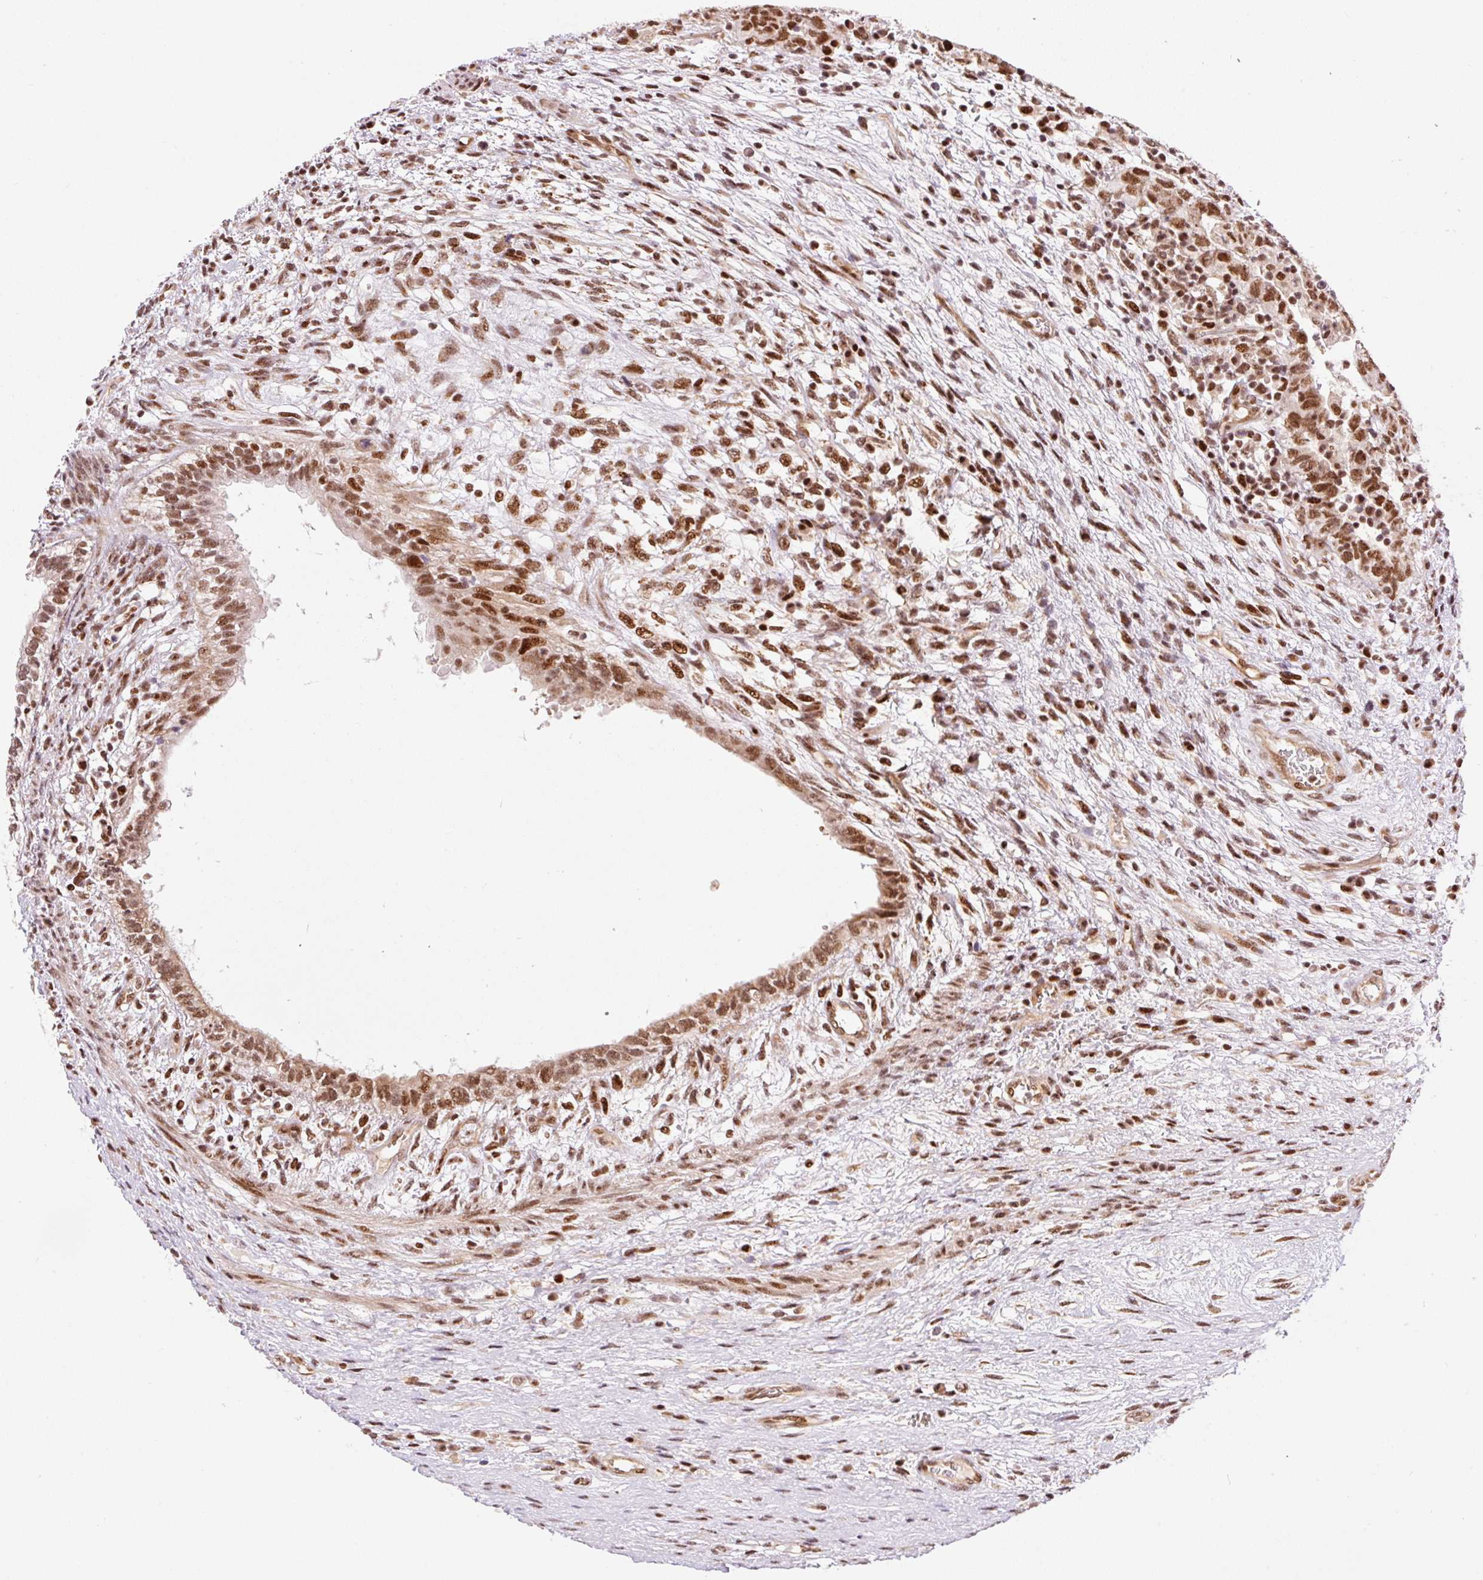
{"staining": {"intensity": "moderate", "quantity": ">75%", "location": "nuclear"}, "tissue": "testis cancer", "cell_type": "Tumor cells", "image_type": "cancer", "snomed": [{"axis": "morphology", "description": "Carcinoma, Embryonal, NOS"}, {"axis": "topography", "description": "Testis"}], "caption": "High-magnification brightfield microscopy of testis embryonal carcinoma stained with DAB (brown) and counterstained with hematoxylin (blue). tumor cells exhibit moderate nuclear expression is seen in approximately>75% of cells. (Stains: DAB (3,3'-diaminobenzidine) in brown, nuclei in blue, Microscopy: brightfield microscopy at high magnification).", "gene": "INTS8", "patient": {"sex": "male", "age": 26}}